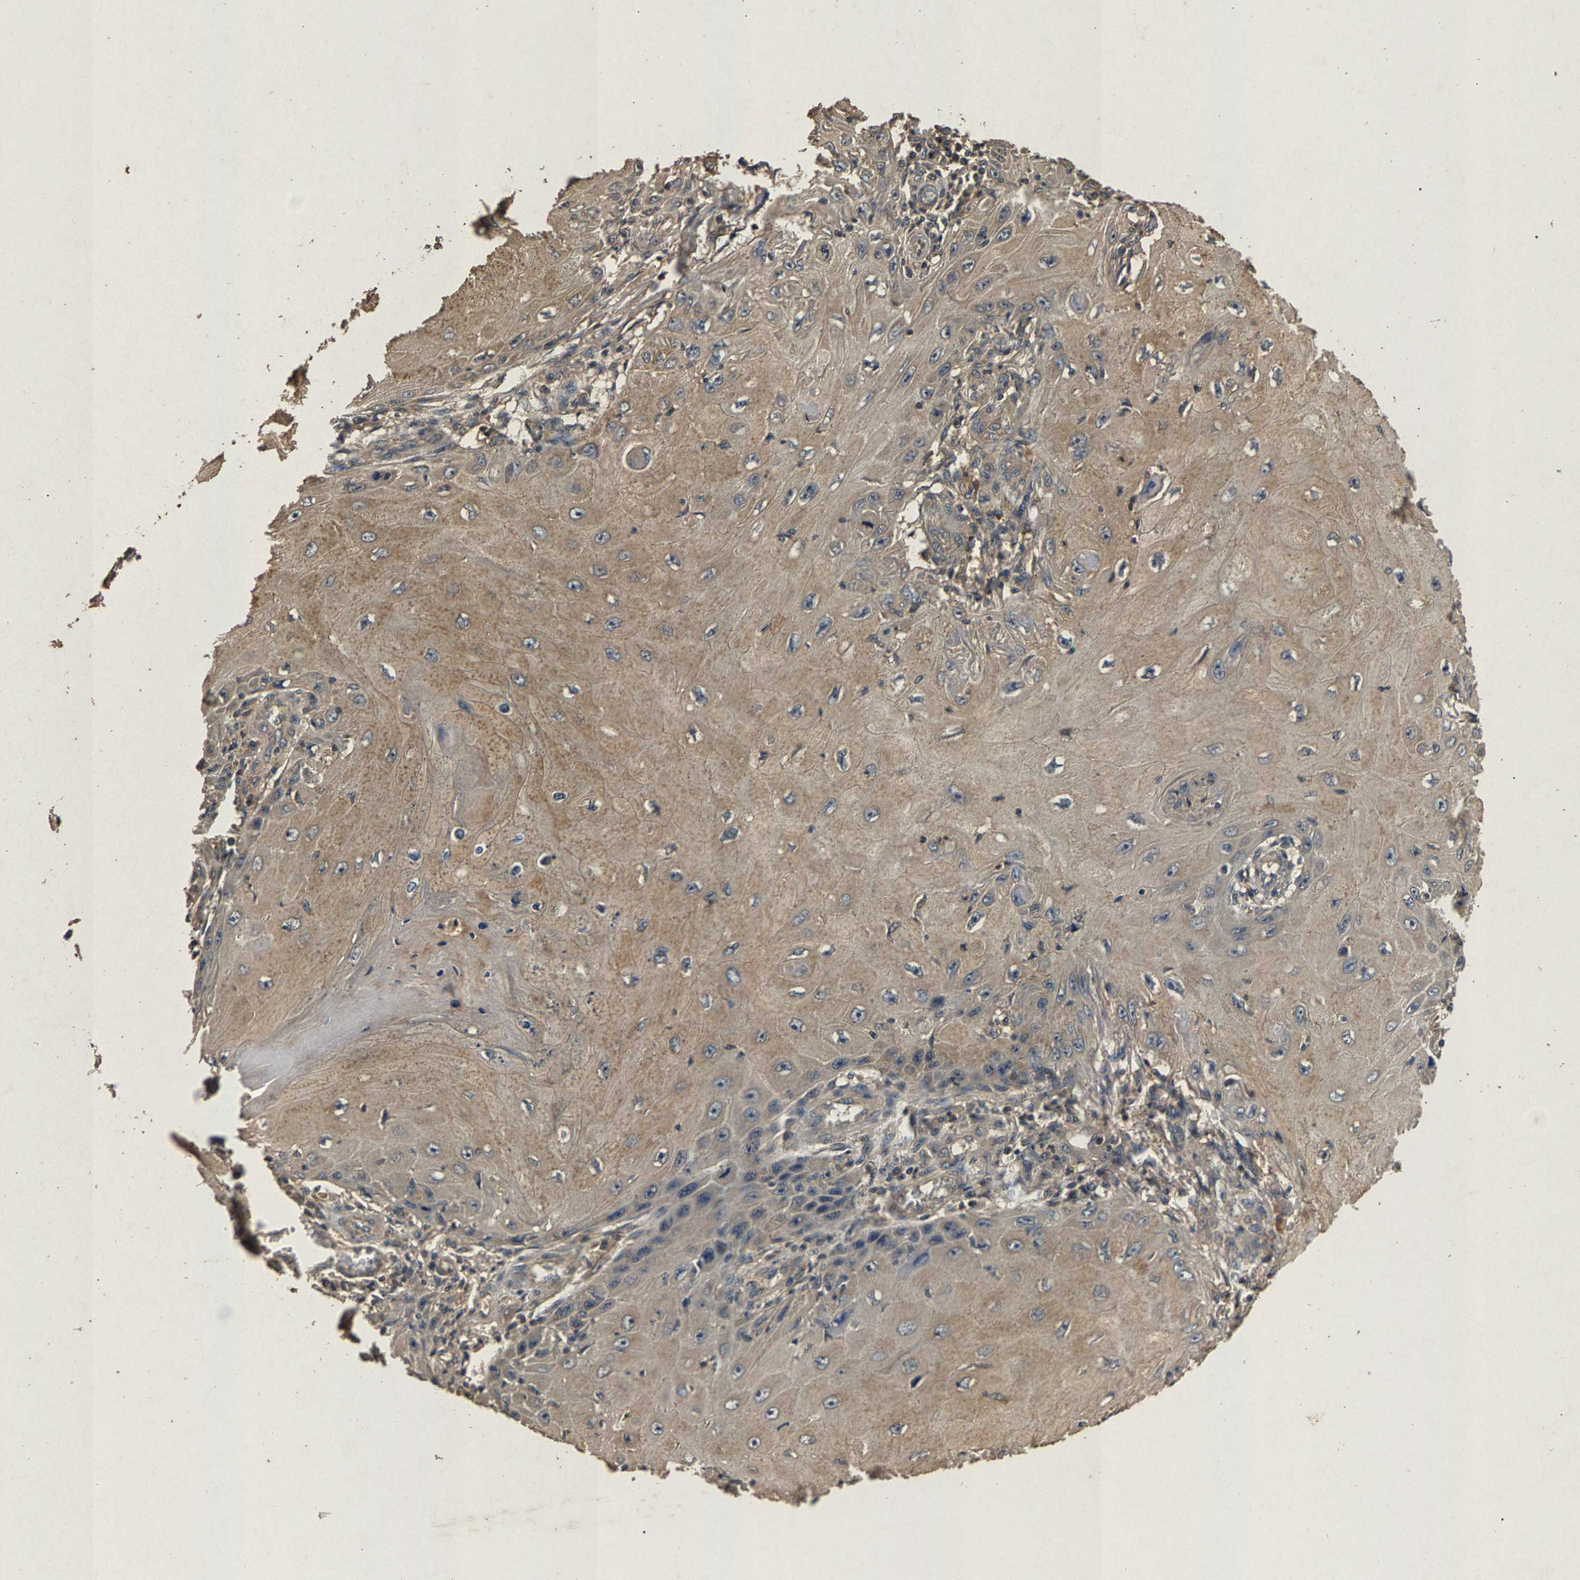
{"staining": {"intensity": "weak", "quantity": ">75%", "location": "cytoplasmic/membranous"}, "tissue": "skin cancer", "cell_type": "Tumor cells", "image_type": "cancer", "snomed": [{"axis": "morphology", "description": "Squamous cell carcinoma, NOS"}, {"axis": "topography", "description": "Skin"}], "caption": "A high-resolution histopathology image shows immunohistochemistry staining of skin cancer, which demonstrates weak cytoplasmic/membranous positivity in about >75% of tumor cells.", "gene": "PPP1CC", "patient": {"sex": "female", "age": 73}}